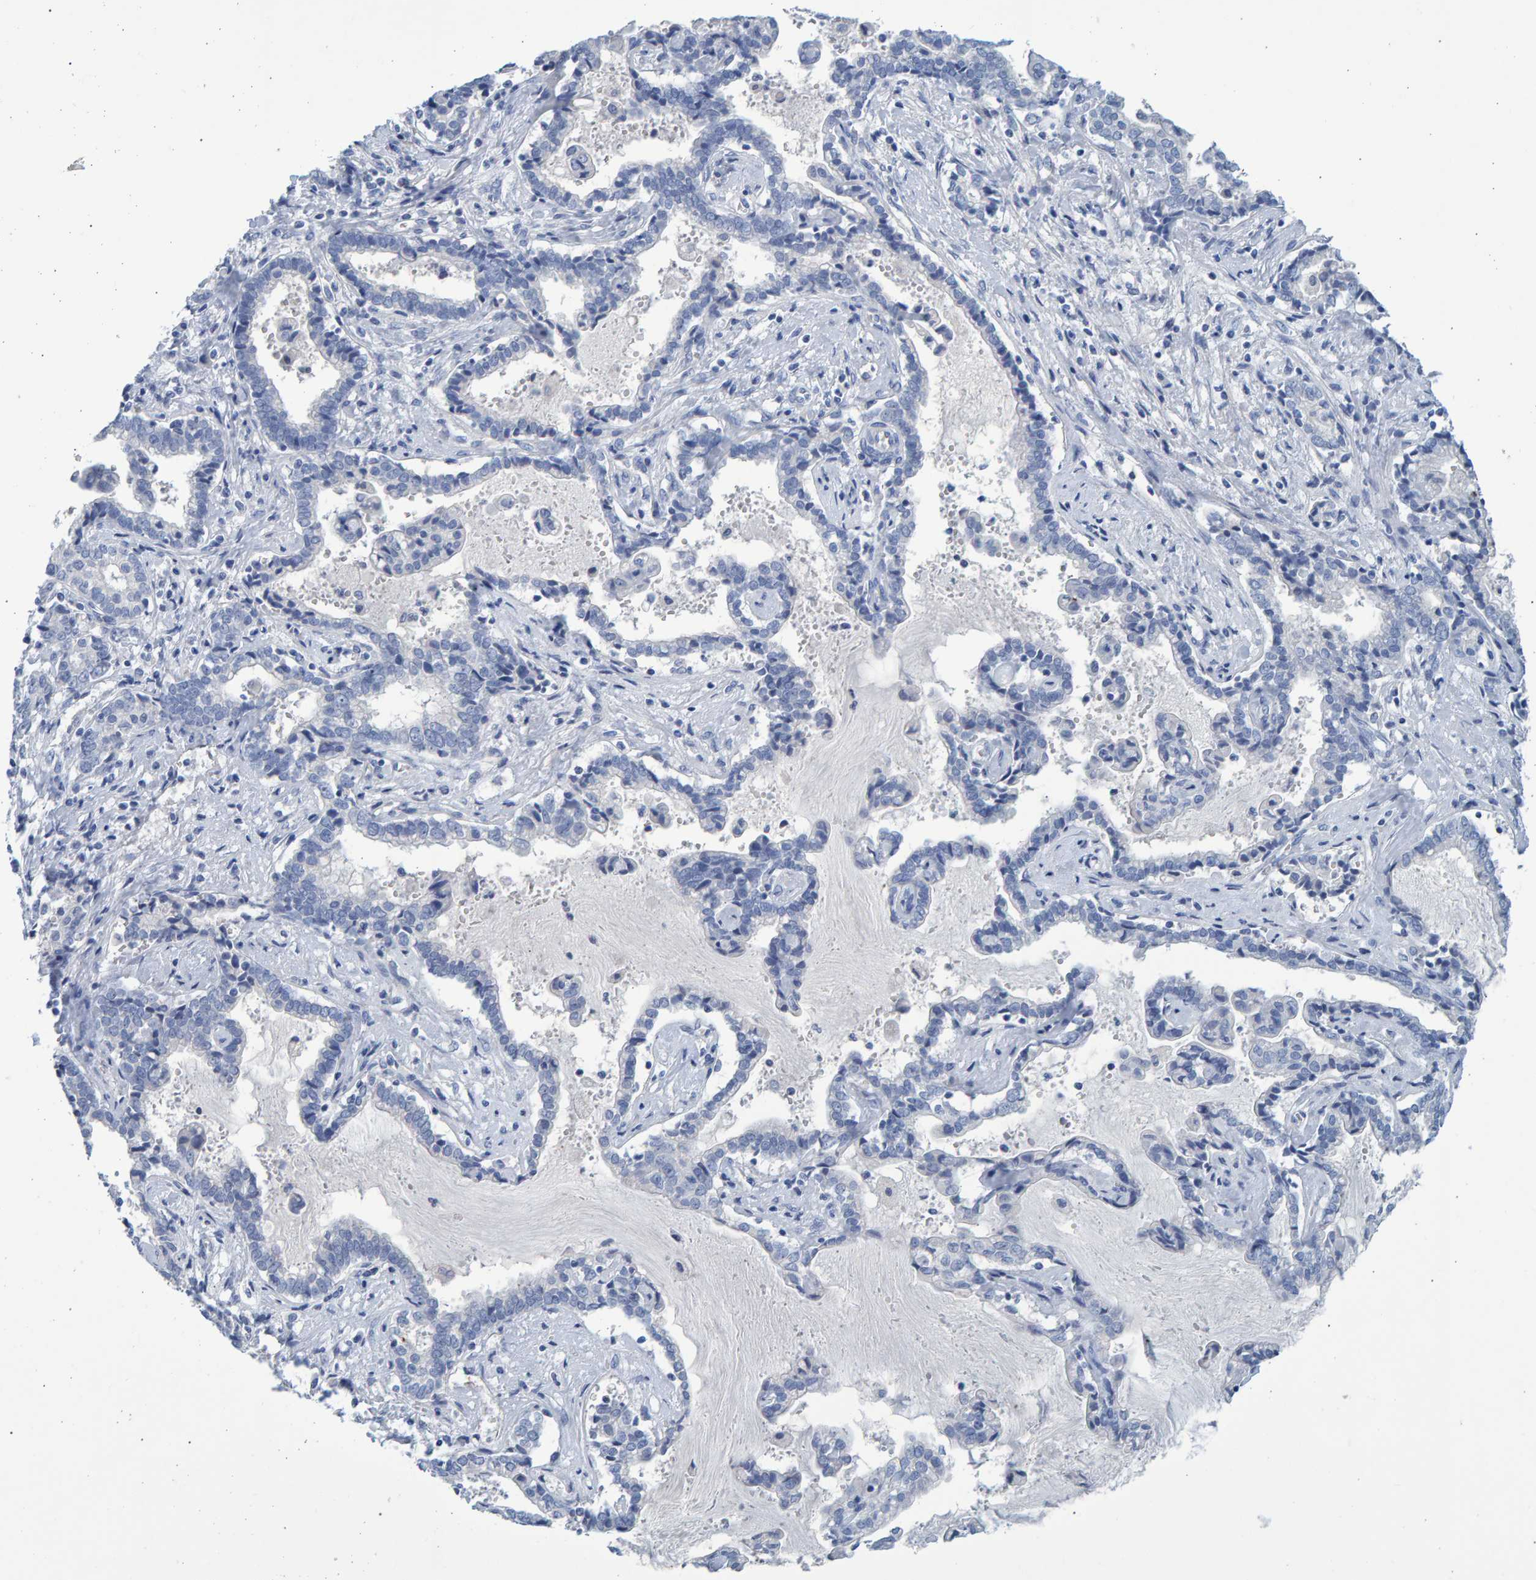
{"staining": {"intensity": "negative", "quantity": "none", "location": "none"}, "tissue": "liver cancer", "cell_type": "Tumor cells", "image_type": "cancer", "snomed": [{"axis": "morphology", "description": "Cholangiocarcinoma"}, {"axis": "topography", "description": "Liver"}], "caption": "IHC micrograph of human liver cancer stained for a protein (brown), which demonstrates no expression in tumor cells.", "gene": "SLC34A3", "patient": {"sex": "male", "age": 57}}